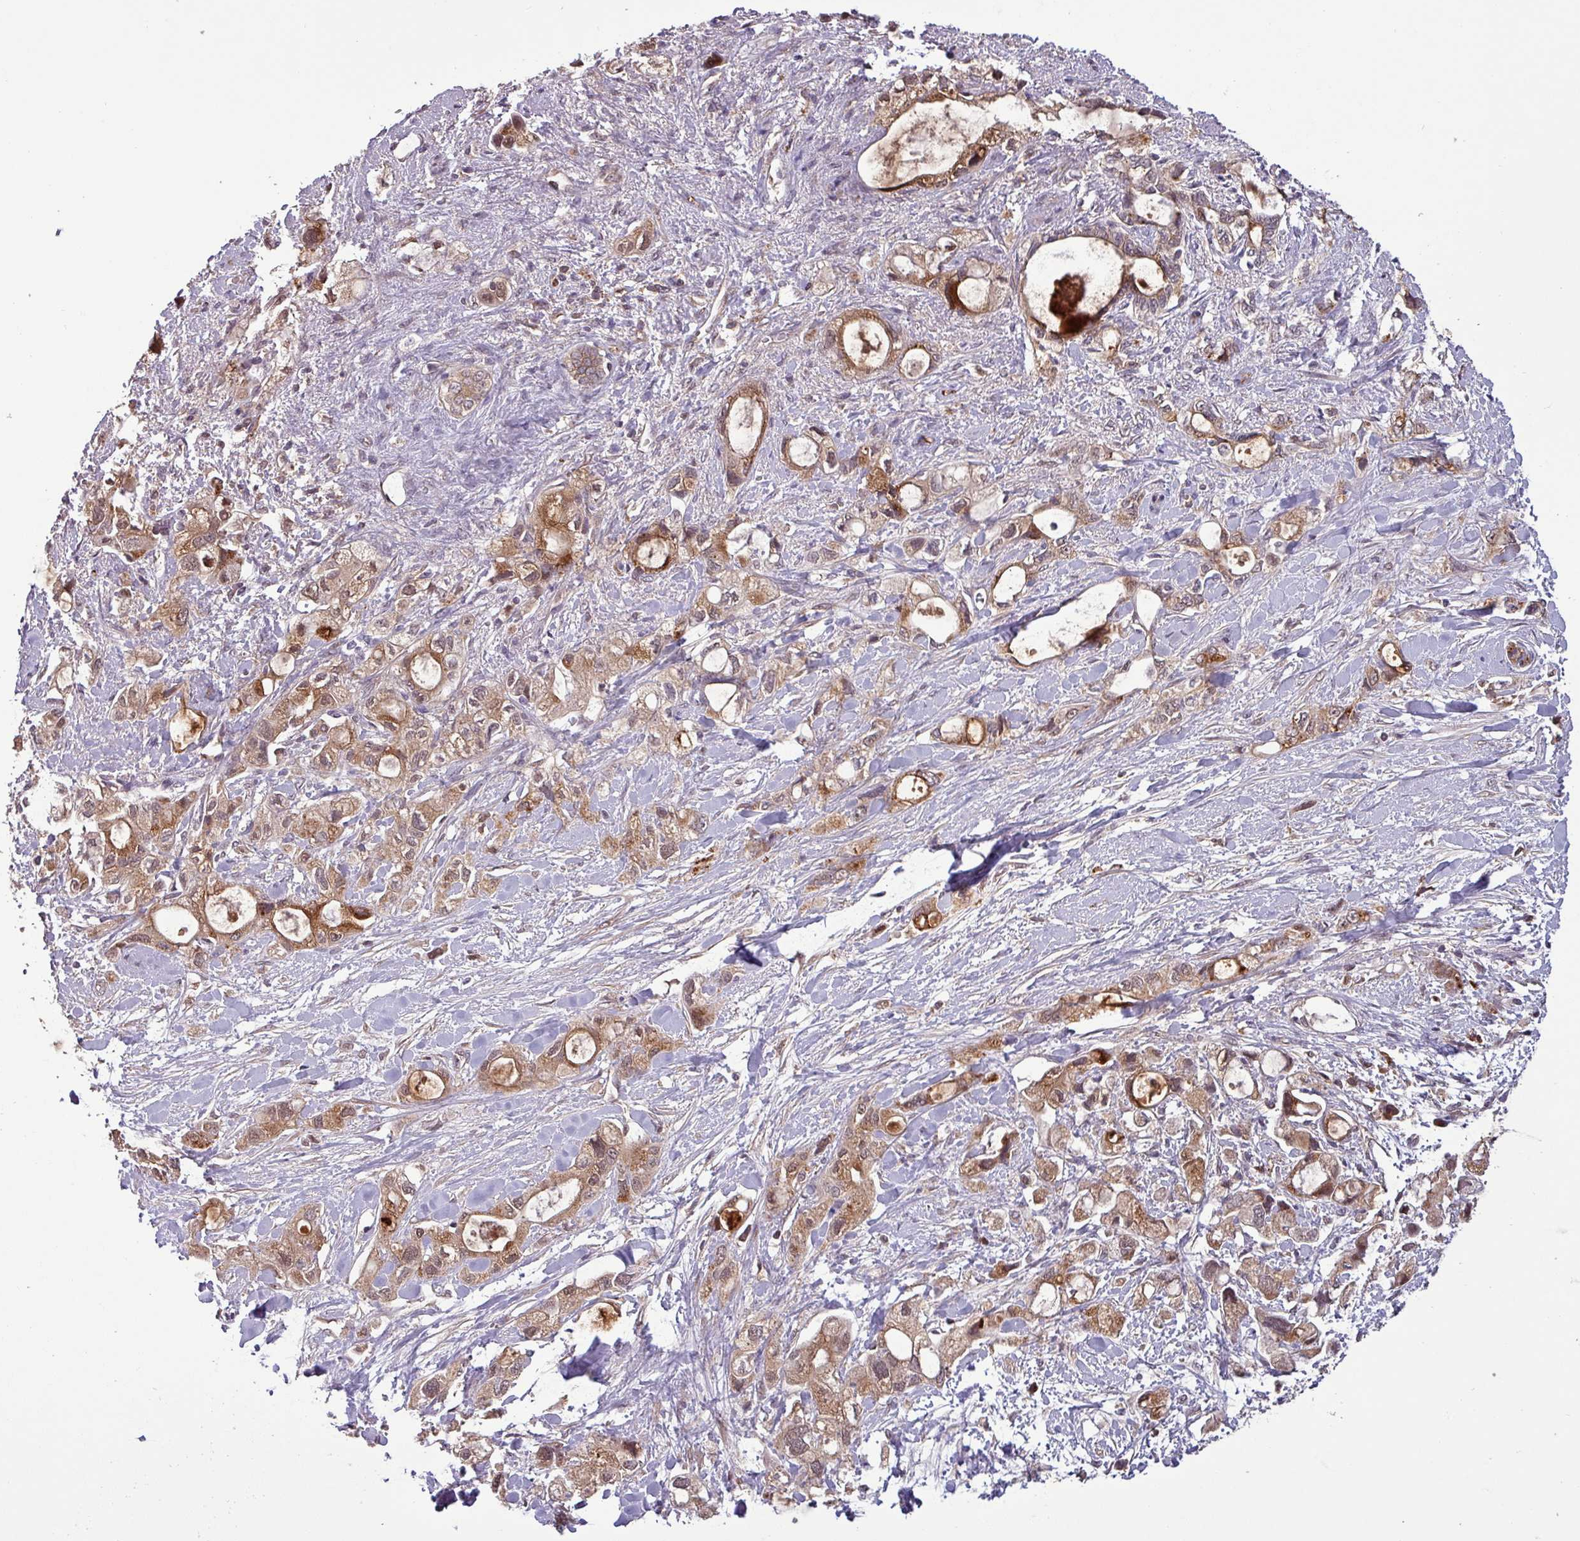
{"staining": {"intensity": "moderate", "quantity": ">75%", "location": "cytoplasmic/membranous,nuclear"}, "tissue": "pancreatic cancer", "cell_type": "Tumor cells", "image_type": "cancer", "snomed": [{"axis": "morphology", "description": "Adenocarcinoma, NOS"}, {"axis": "topography", "description": "Pancreas"}], "caption": "This image exhibits immunohistochemistry (IHC) staining of human adenocarcinoma (pancreatic), with medium moderate cytoplasmic/membranous and nuclear positivity in about >75% of tumor cells.", "gene": "PUS1", "patient": {"sex": "female", "age": 56}}